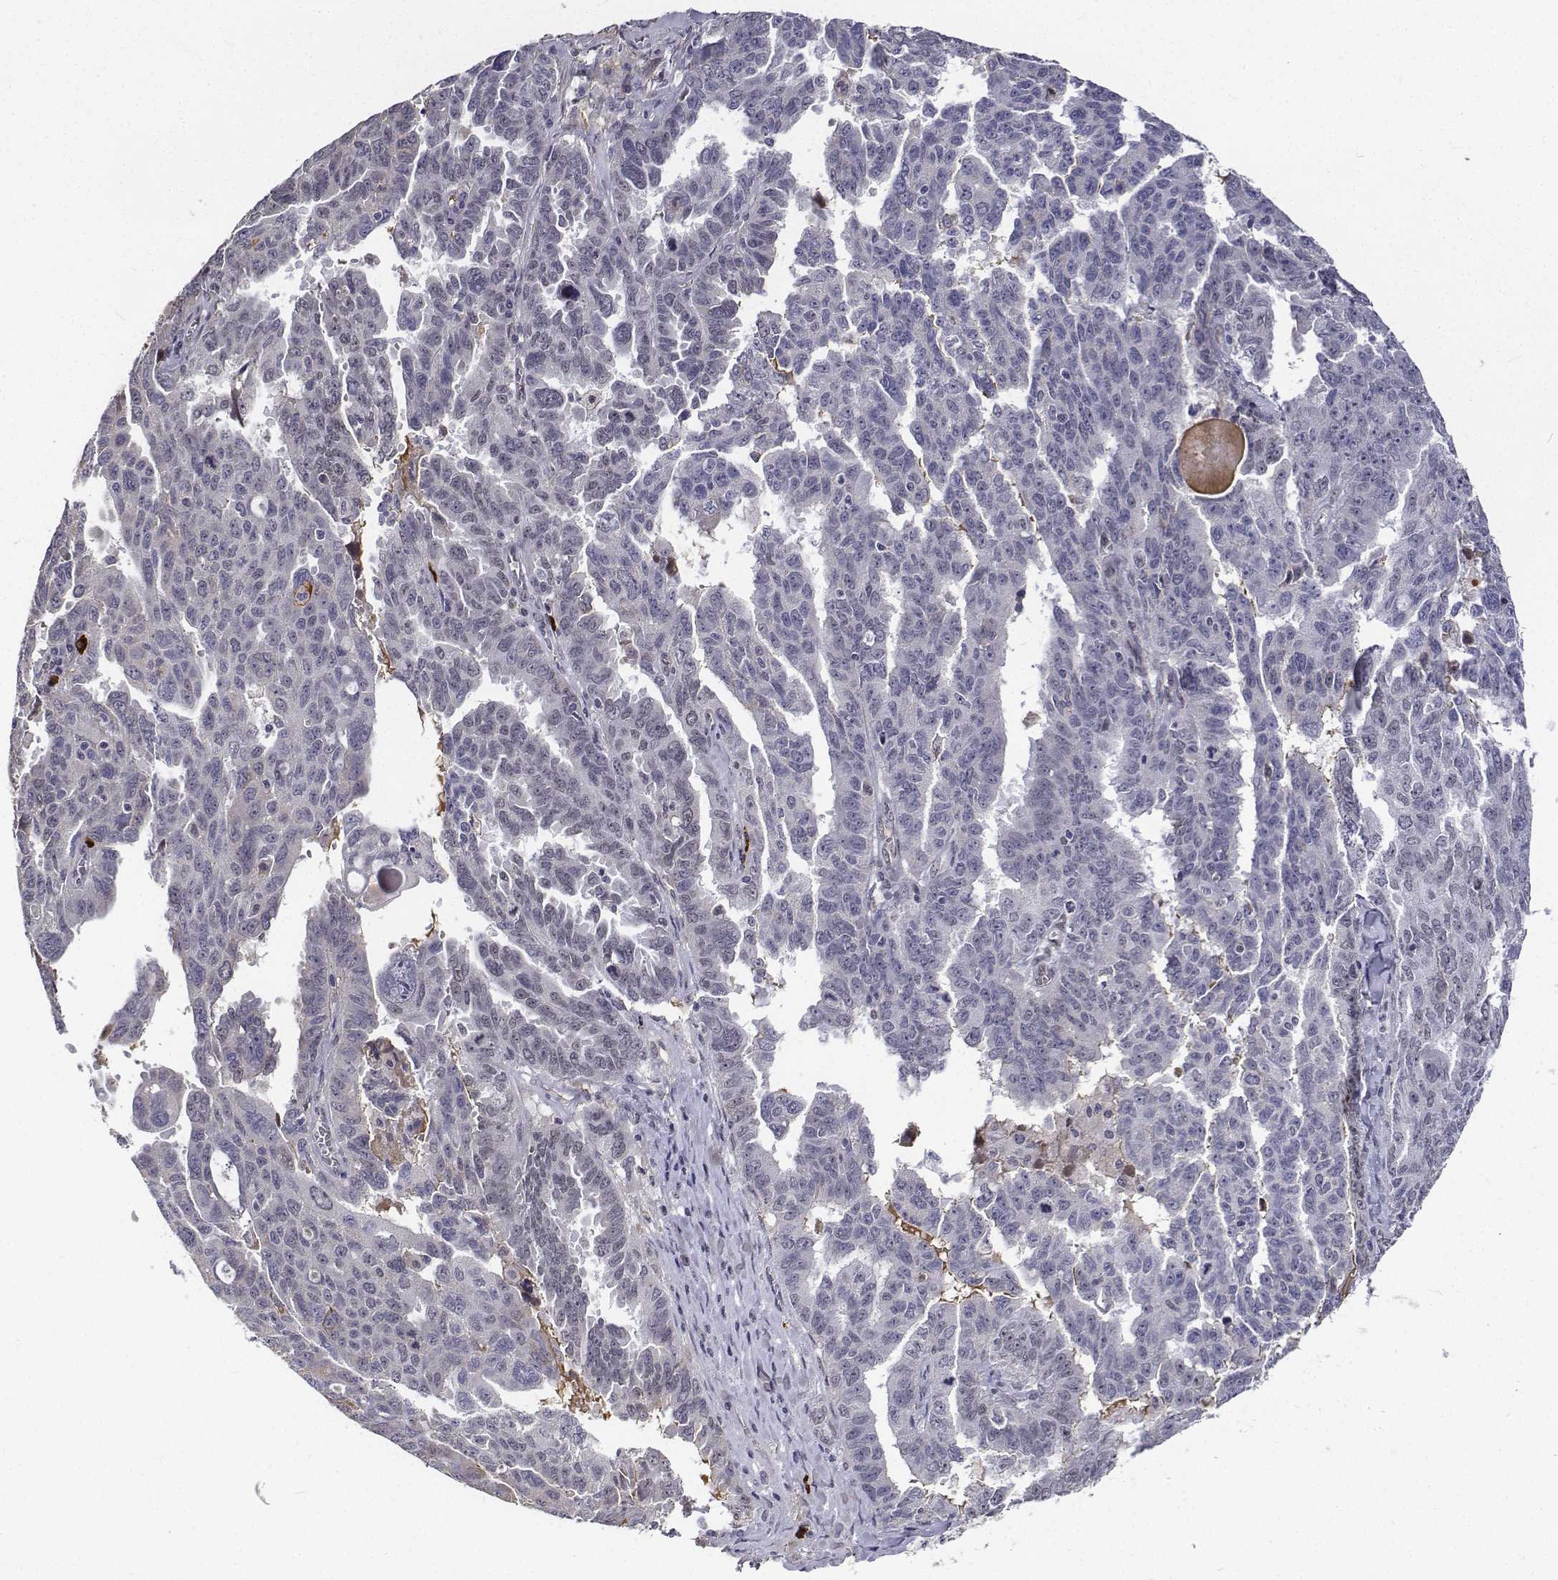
{"staining": {"intensity": "negative", "quantity": "none", "location": "none"}, "tissue": "ovarian cancer", "cell_type": "Tumor cells", "image_type": "cancer", "snomed": [{"axis": "morphology", "description": "Adenocarcinoma, NOS"}, {"axis": "morphology", "description": "Carcinoma, endometroid"}, {"axis": "topography", "description": "Ovary"}], "caption": "Immunohistochemical staining of human adenocarcinoma (ovarian) displays no significant expression in tumor cells.", "gene": "ATRX", "patient": {"sex": "female", "age": 72}}